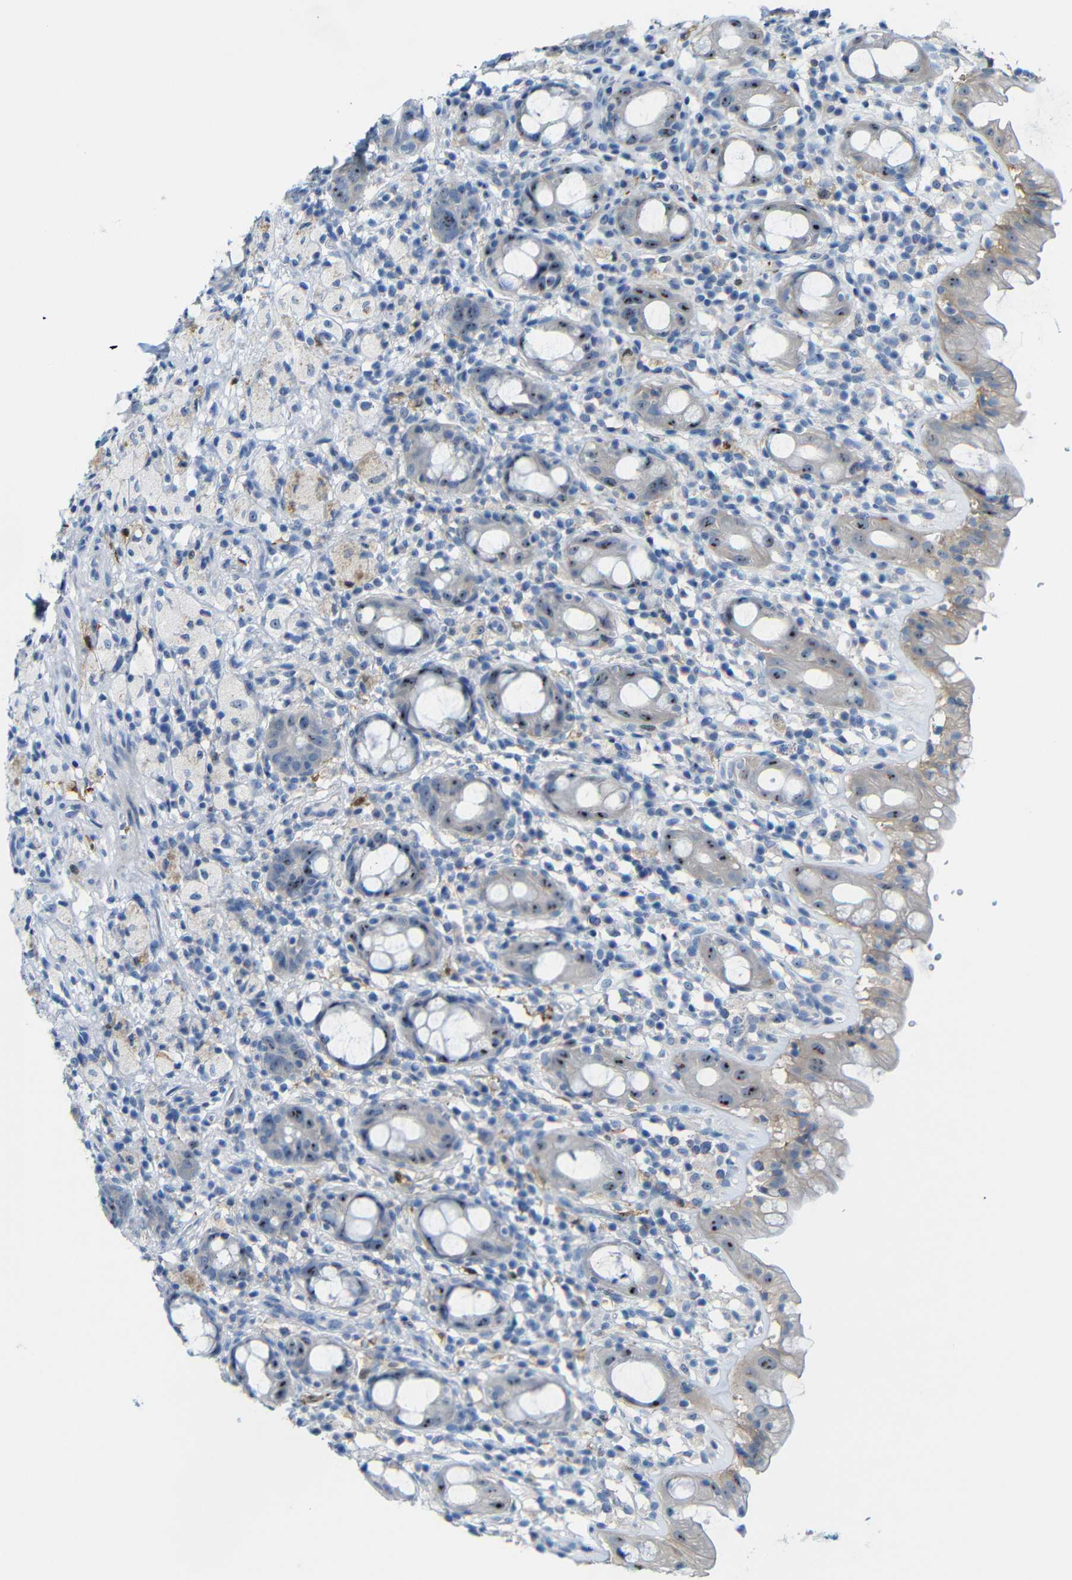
{"staining": {"intensity": "moderate", "quantity": "25%-75%", "location": "cytoplasmic/membranous,nuclear"}, "tissue": "rectum", "cell_type": "Glandular cells", "image_type": "normal", "snomed": [{"axis": "morphology", "description": "Normal tissue, NOS"}, {"axis": "topography", "description": "Rectum"}], "caption": "Immunohistochemistry (IHC) staining of normal rectum, which exhibits medium levels of moderate cytoplasmic/membranous,nuclear positivity in approximately 25%-75% of glandular cells indicating moderate cytoplasmic/membranous,nuclear protein staining. The staining was performed using DAB (3,3'-diaminobenzidine) (brown) for protein detection and nuclei were counterstained in hematoxylin (blue).", "gene": "C1orf210", "patient": {"sex": "male", "age": 44}}